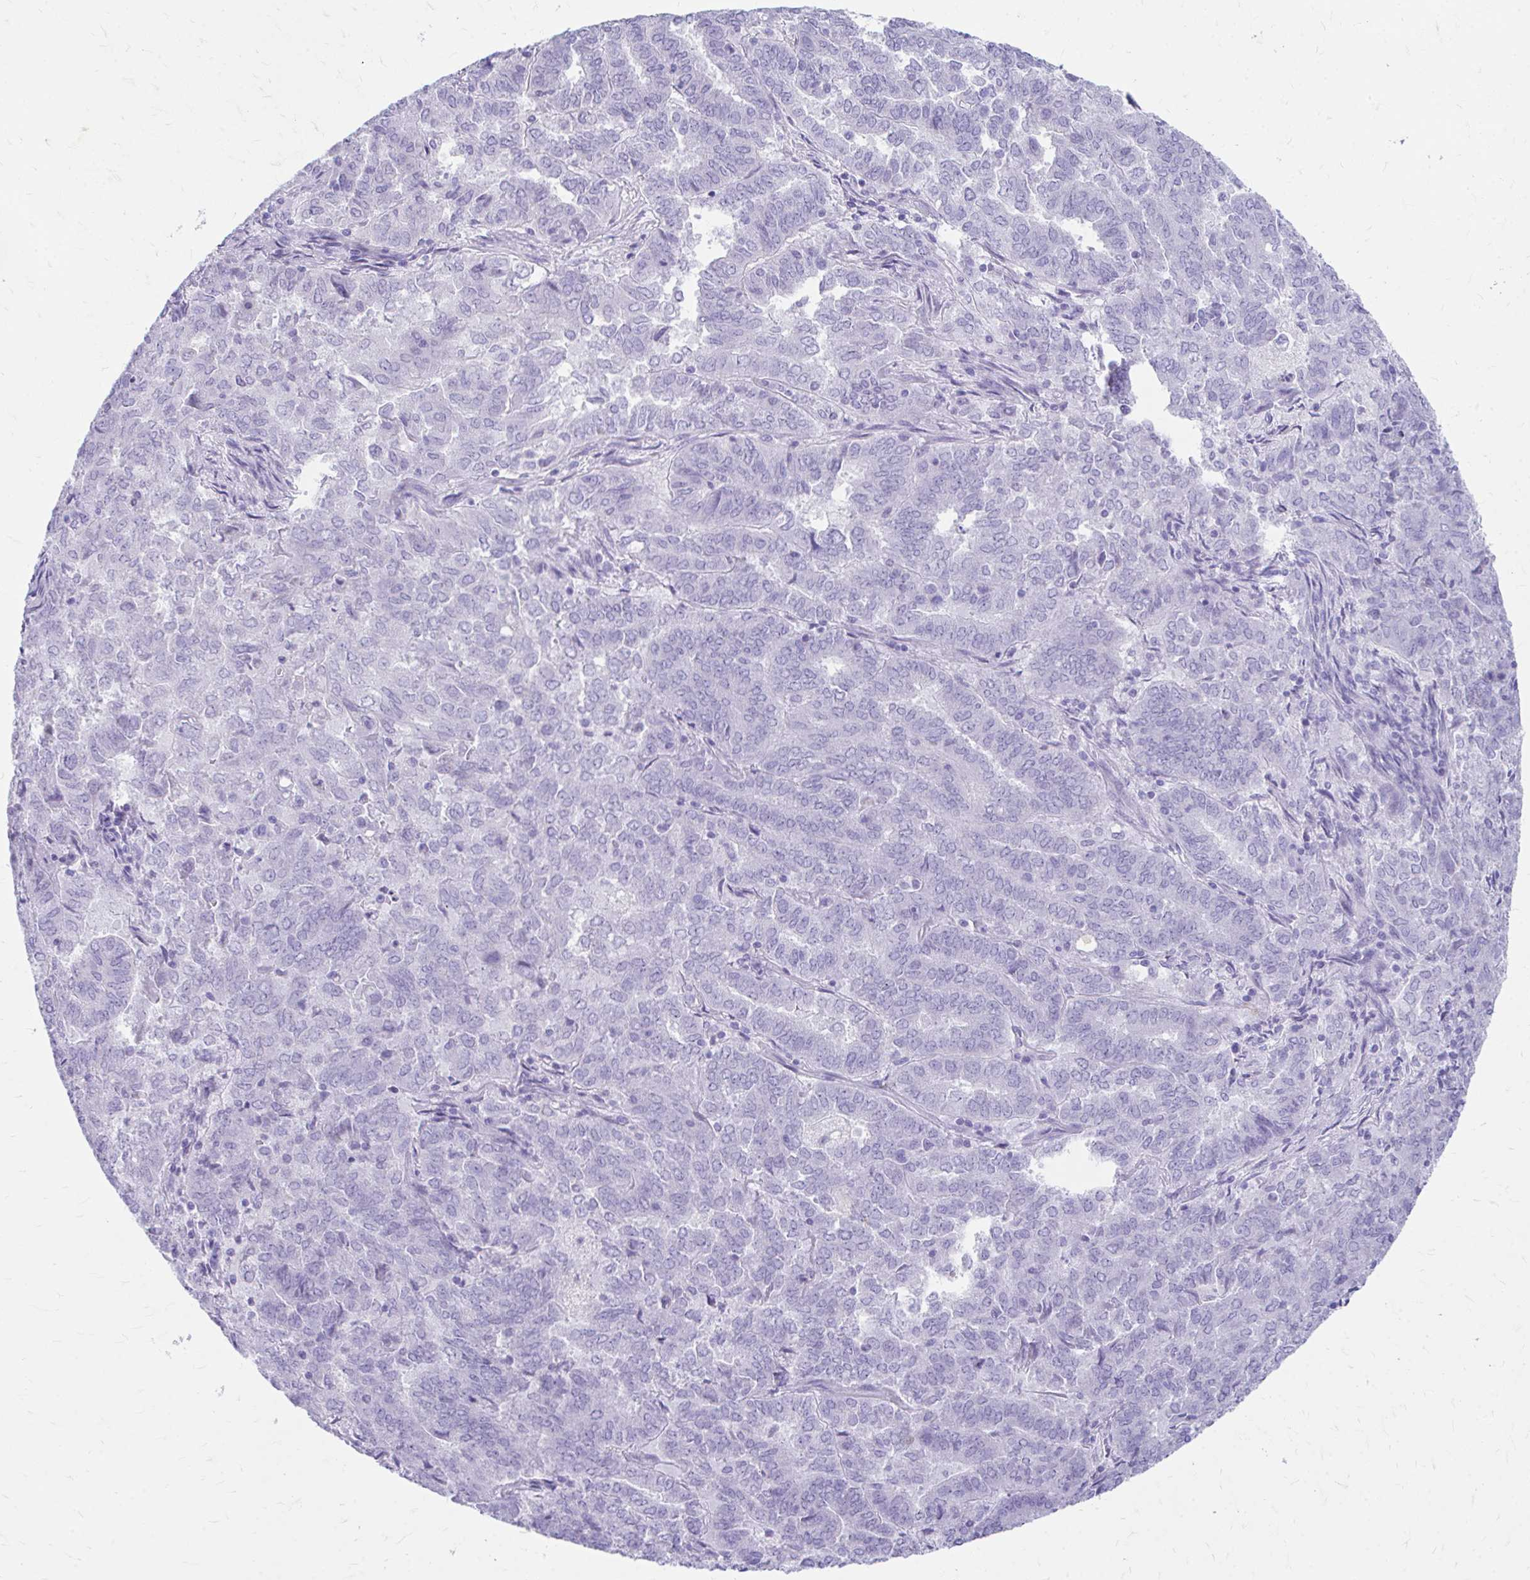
{"staining": {"intensity": "negative", "quantity": "none", "location": "none"}, "tissue": "endometrial cancer", "cell_type": "Tumor cells", "image_type": "cancer", "snomed": [{"axis": "morphology", "description": "Adenocarcinoma, NOS"}, {"axis": "topography", "description": "Endometrium"}], "caption": "Immunohistochemistry micrograph of neoplastic tissue: human endometrial adenocarcinoma stained with DAB exhibits no significant protein positivity in tumor cells.", "gene": "KRIT1", "patient": {"sex": "female", "age": 72}}